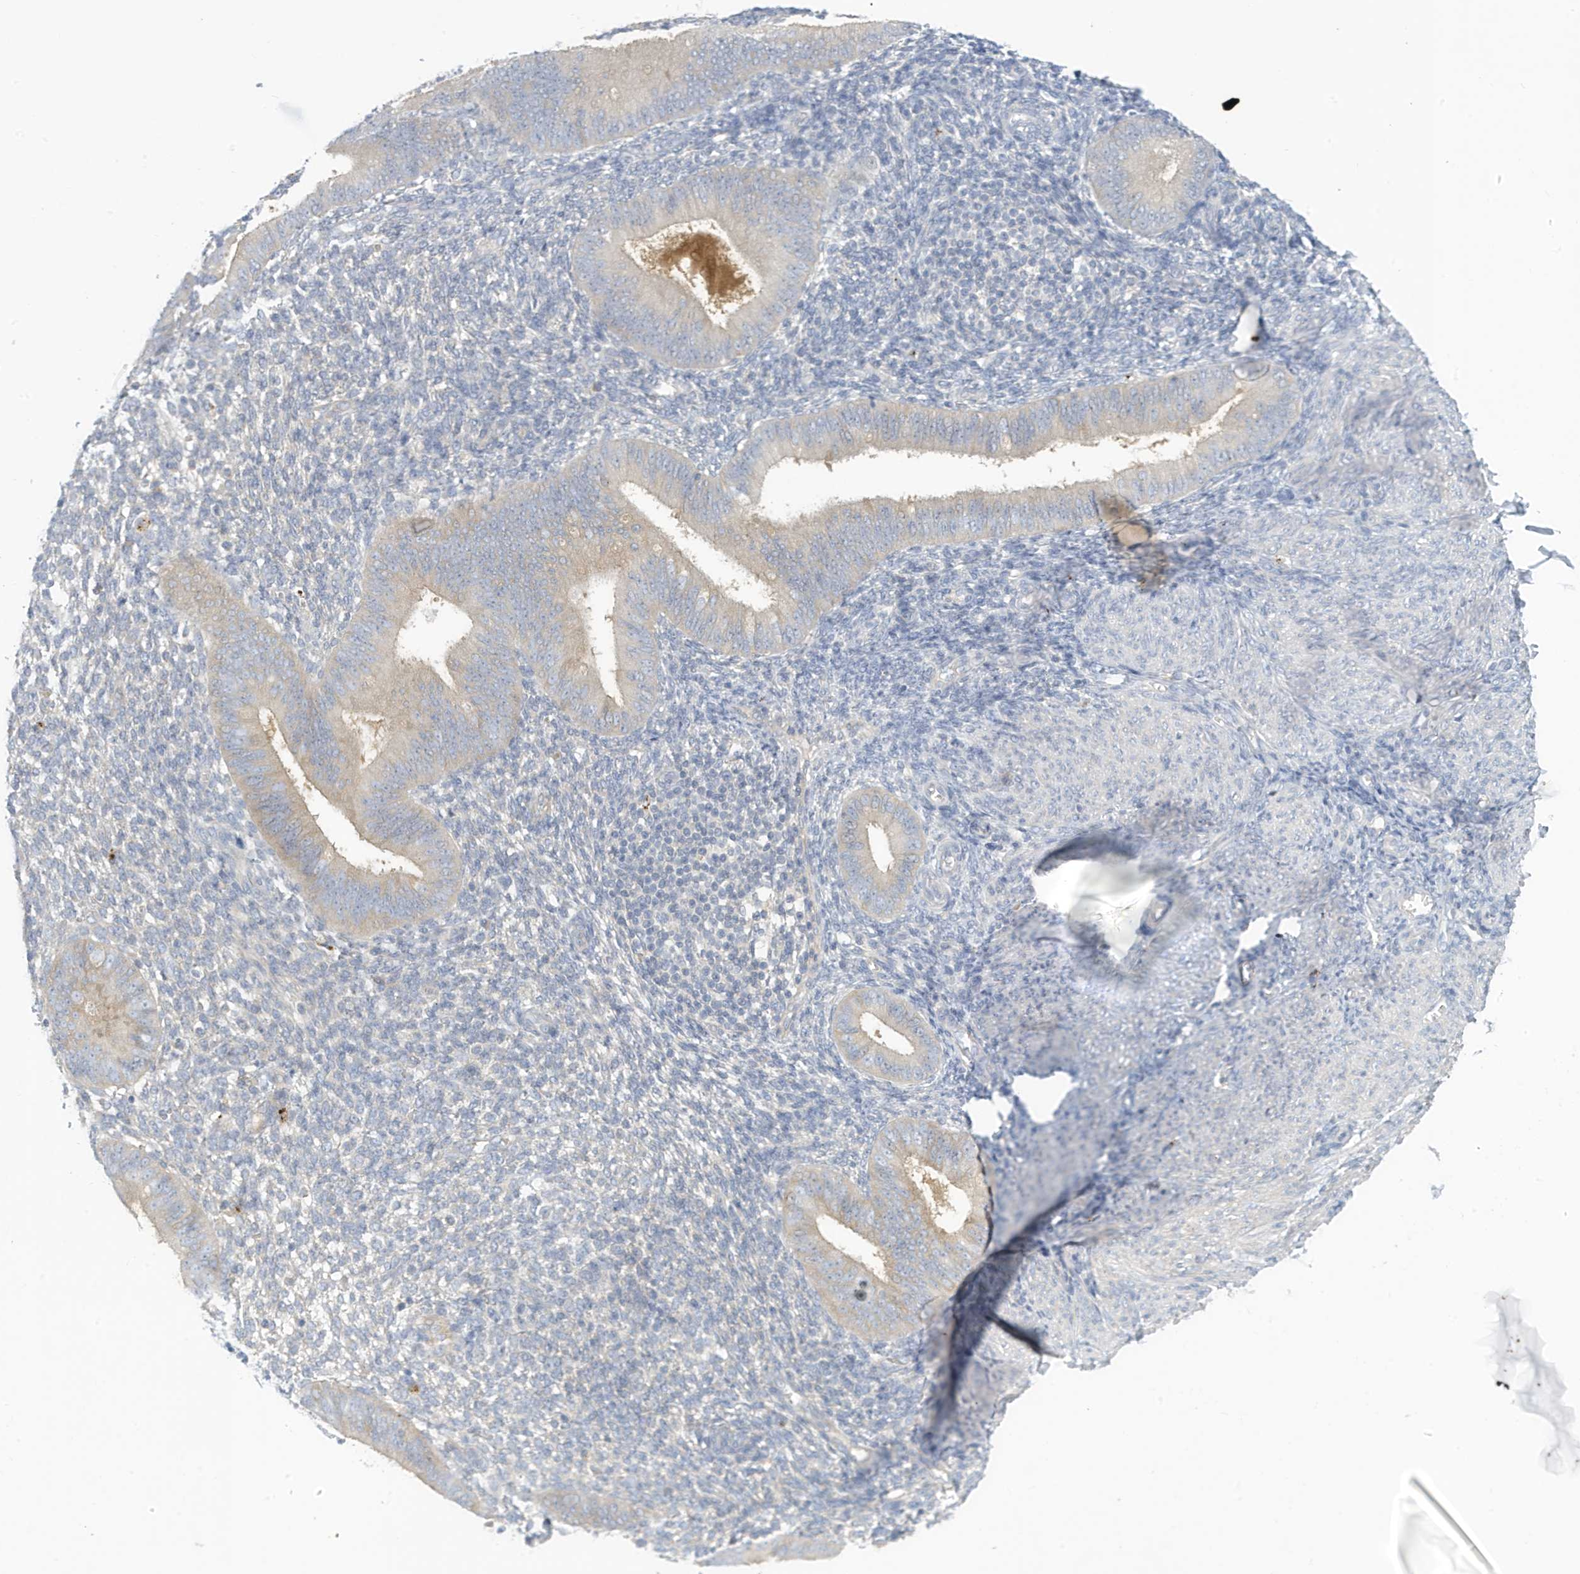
{"staining": {"intensity": "negative", "quantity": "none", "location": "none"}, "tissue": "endometrium", "cell_type": "Cells in endometrial stroma", "image_type": "normal", "snomed": [{"axis": "morphology", "description": "Normal tissue, NOS"}, {"axis": "topography", "description": "Uterus"}, {"axis": "topography", "description": "Endometrium"}], "caption": "Immunohistochemical staining of benign human endometrium exhibits no significant positivity in cells in endometrial stroma. The staining was performed using DAB to visualize the protein expression in brown, while the nuclei were stained in blue with hematoxylin (Magnification: 20x).", "gene": "VTA1", "patient": {"sex": "female", "age": 48}}